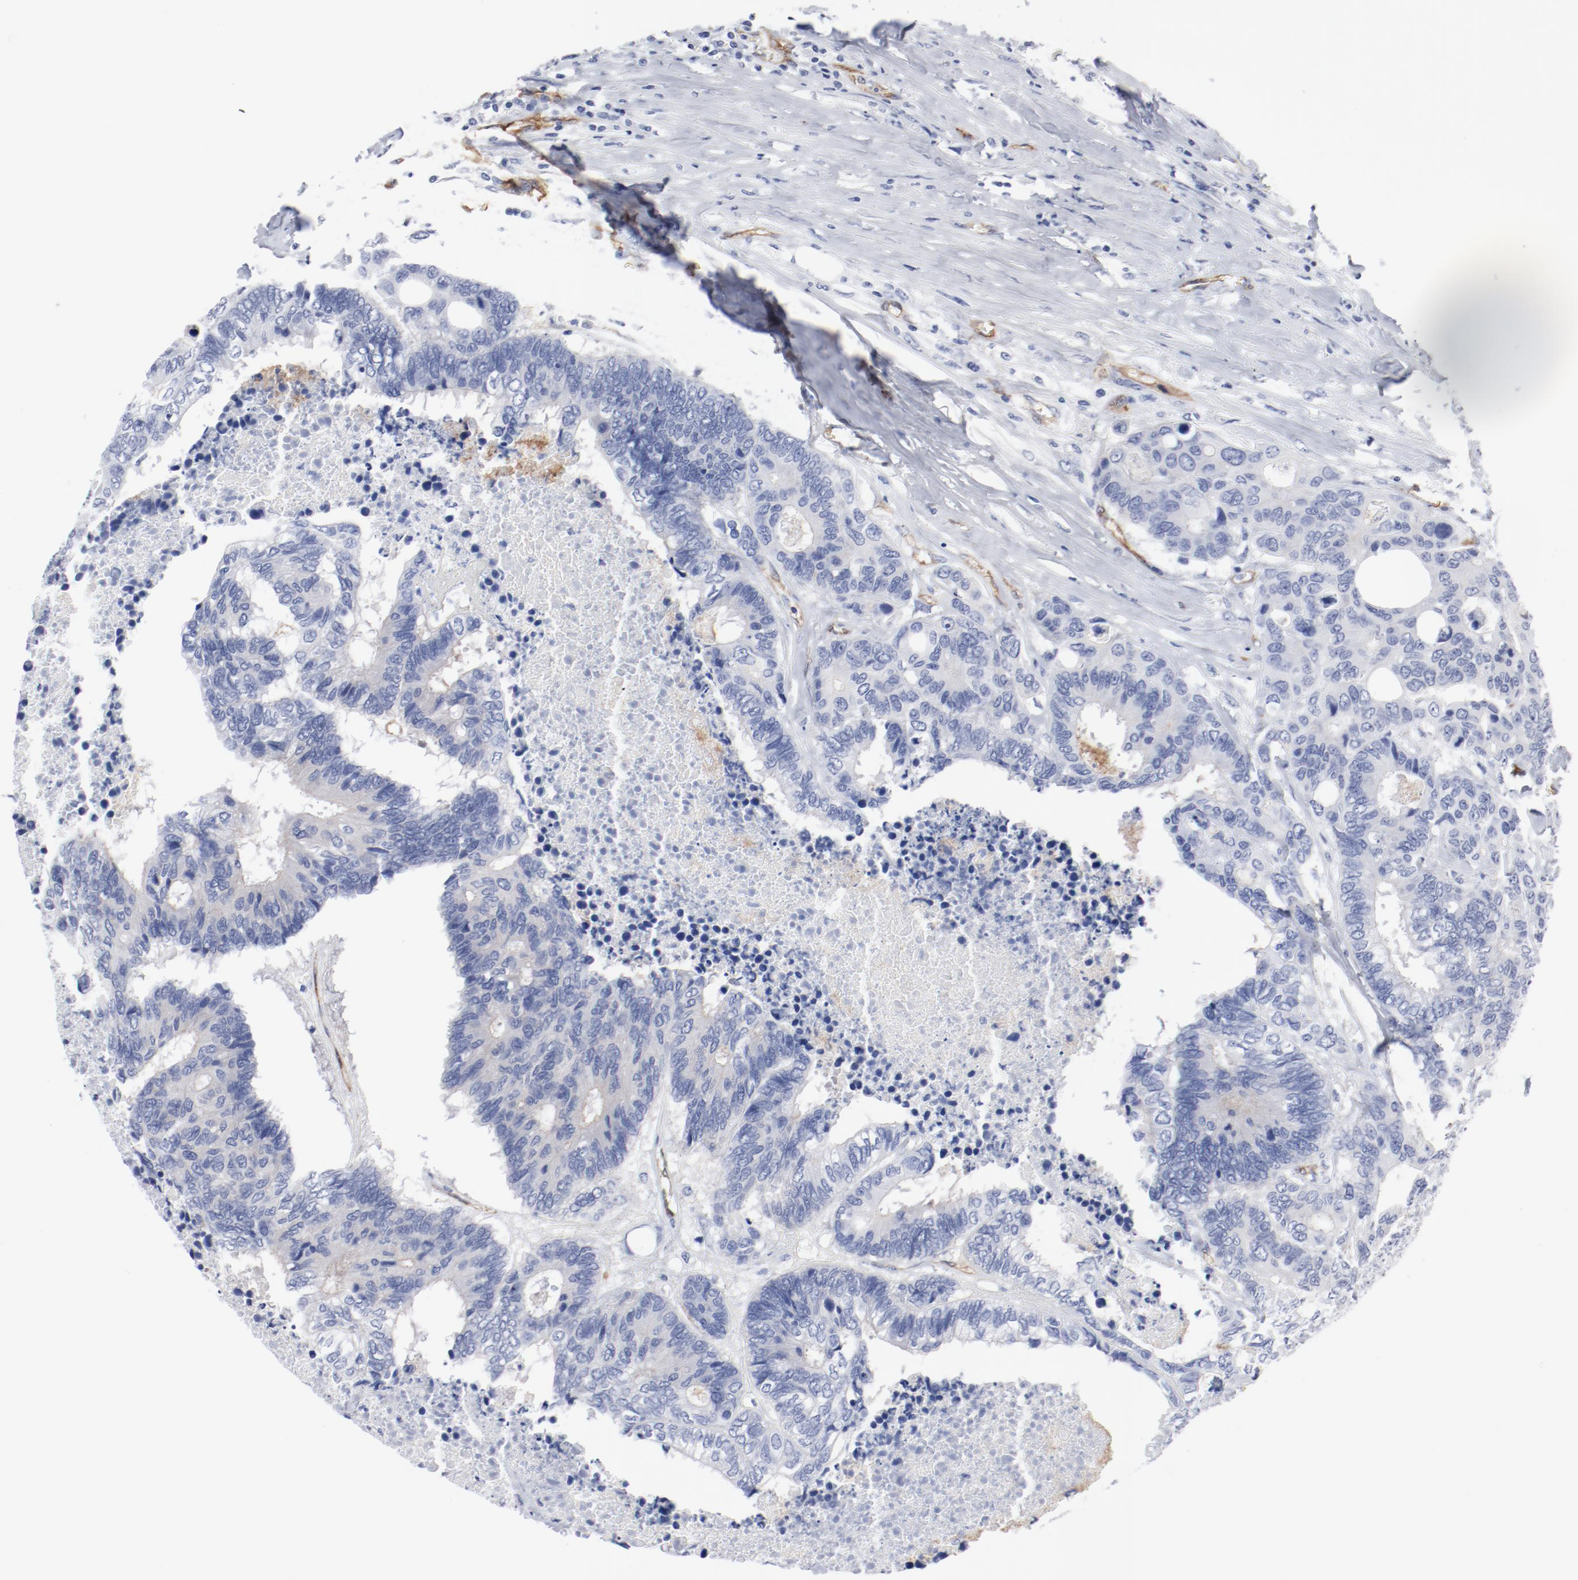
{"staining": {"intensity": "weak", "quantity": "<25%", "location": "cytoplasmic/membranous"}, "tissue": "colorectal cancer", "cell_type": "Tumor cells", "image_type": "cancer", "snomed": [{"axis": "morphology", "description": "Adenocarcinoma, NOS"}, {"axis": "topography", "description": "Rectum"}], "caption": "The histopathology image shows no staining of tumor cells in adenocarcinoma (colorectal). (Immunohistochemistry (ihc), brightfield microscopy, high magnification).", "gene": "SHANK3", "patient": {"sex": "male", "age": 55}}